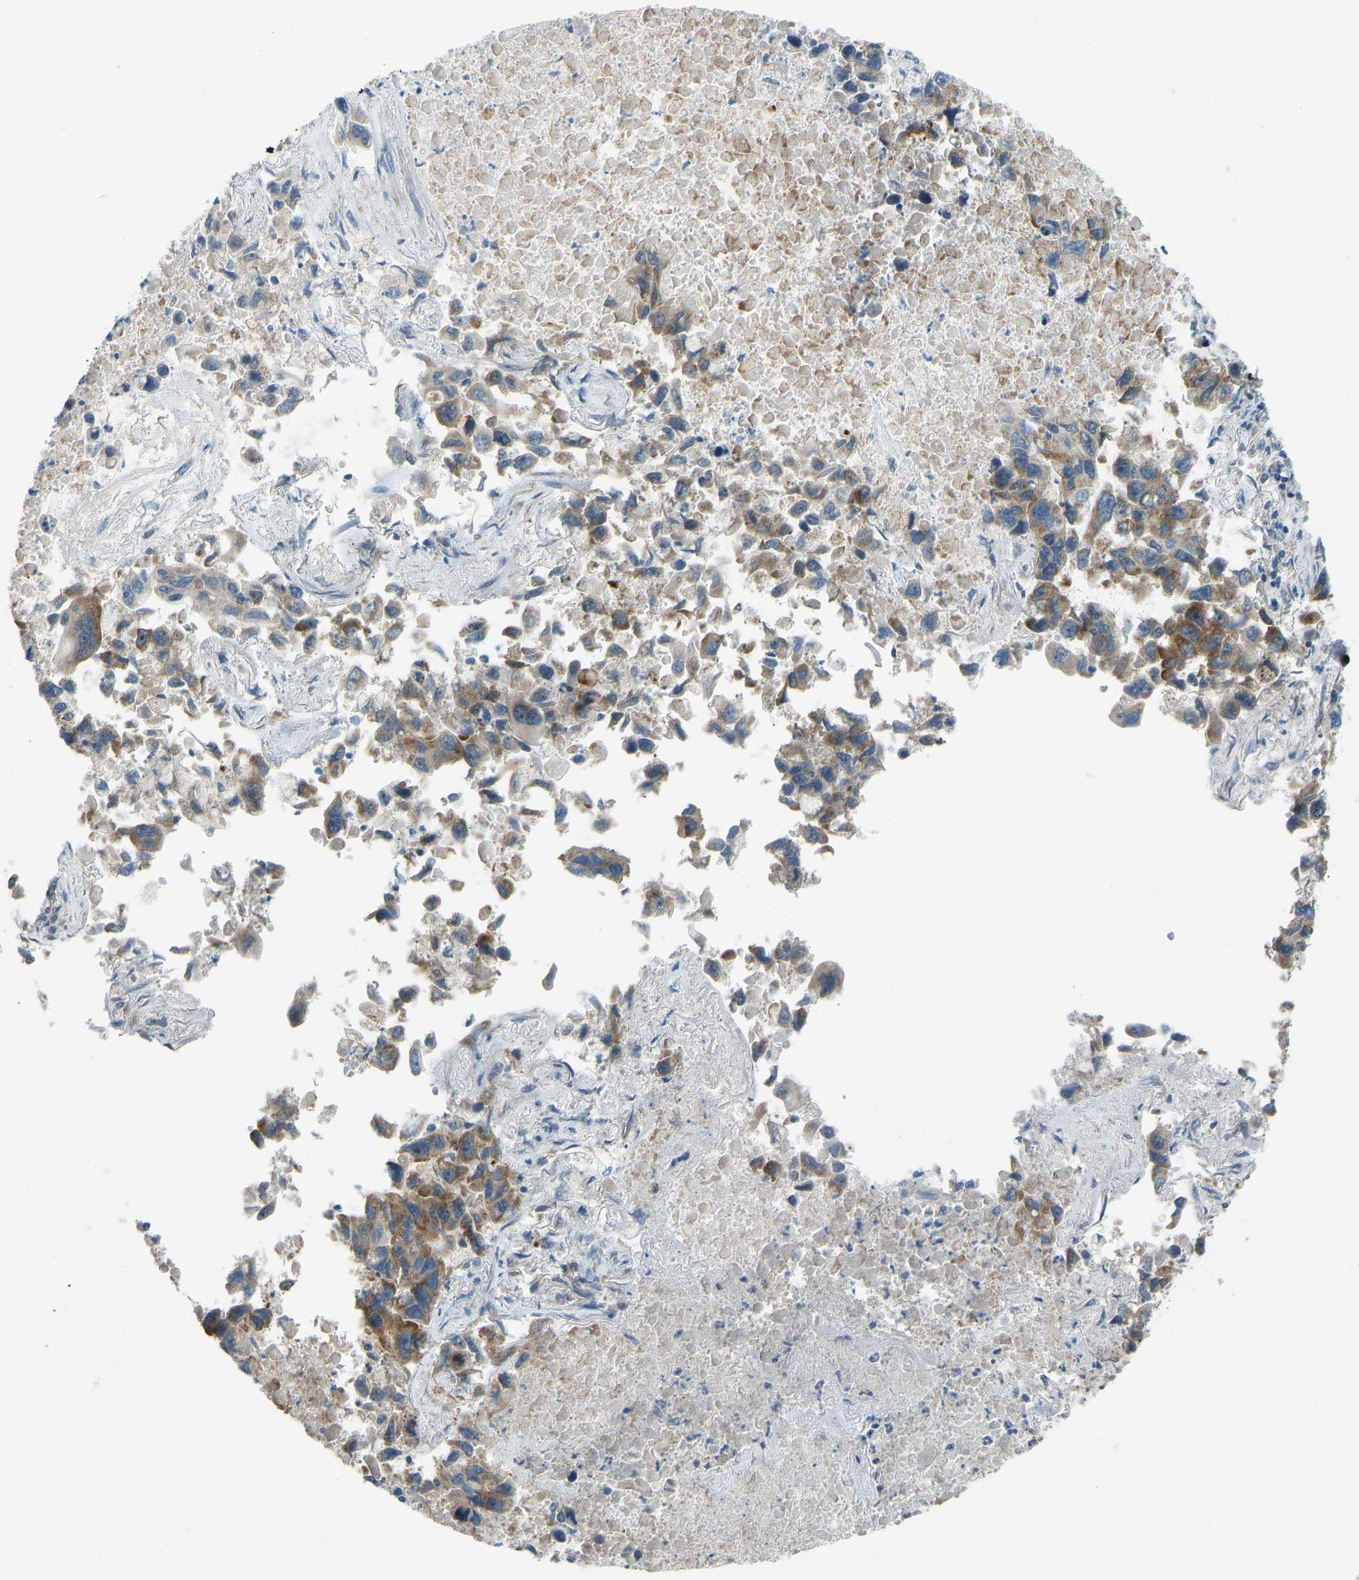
{"staining": {"intensity": "moderate", "quantity": ">75%", "location": "cytoplasmic/membranous"}, "tissue": "lung cancer", "cell_type": "Tumor cells", "image_type": "cancer", "snomed": [{"axis": "morphology", "description": "Adenocarcinoma, NOS"}, {"axis": "topography", "description": "Lung"}], "caption": "An immunohistochemistry photomicrograph of neoplastic tissue is shown. Protein staining in brown labels moderate cytoplasmic/membranous positivity in adenocarcinoma (lung) within tumor cells.", "gene": "STAU2", "patient": {"sex": "male", "age": 64}}